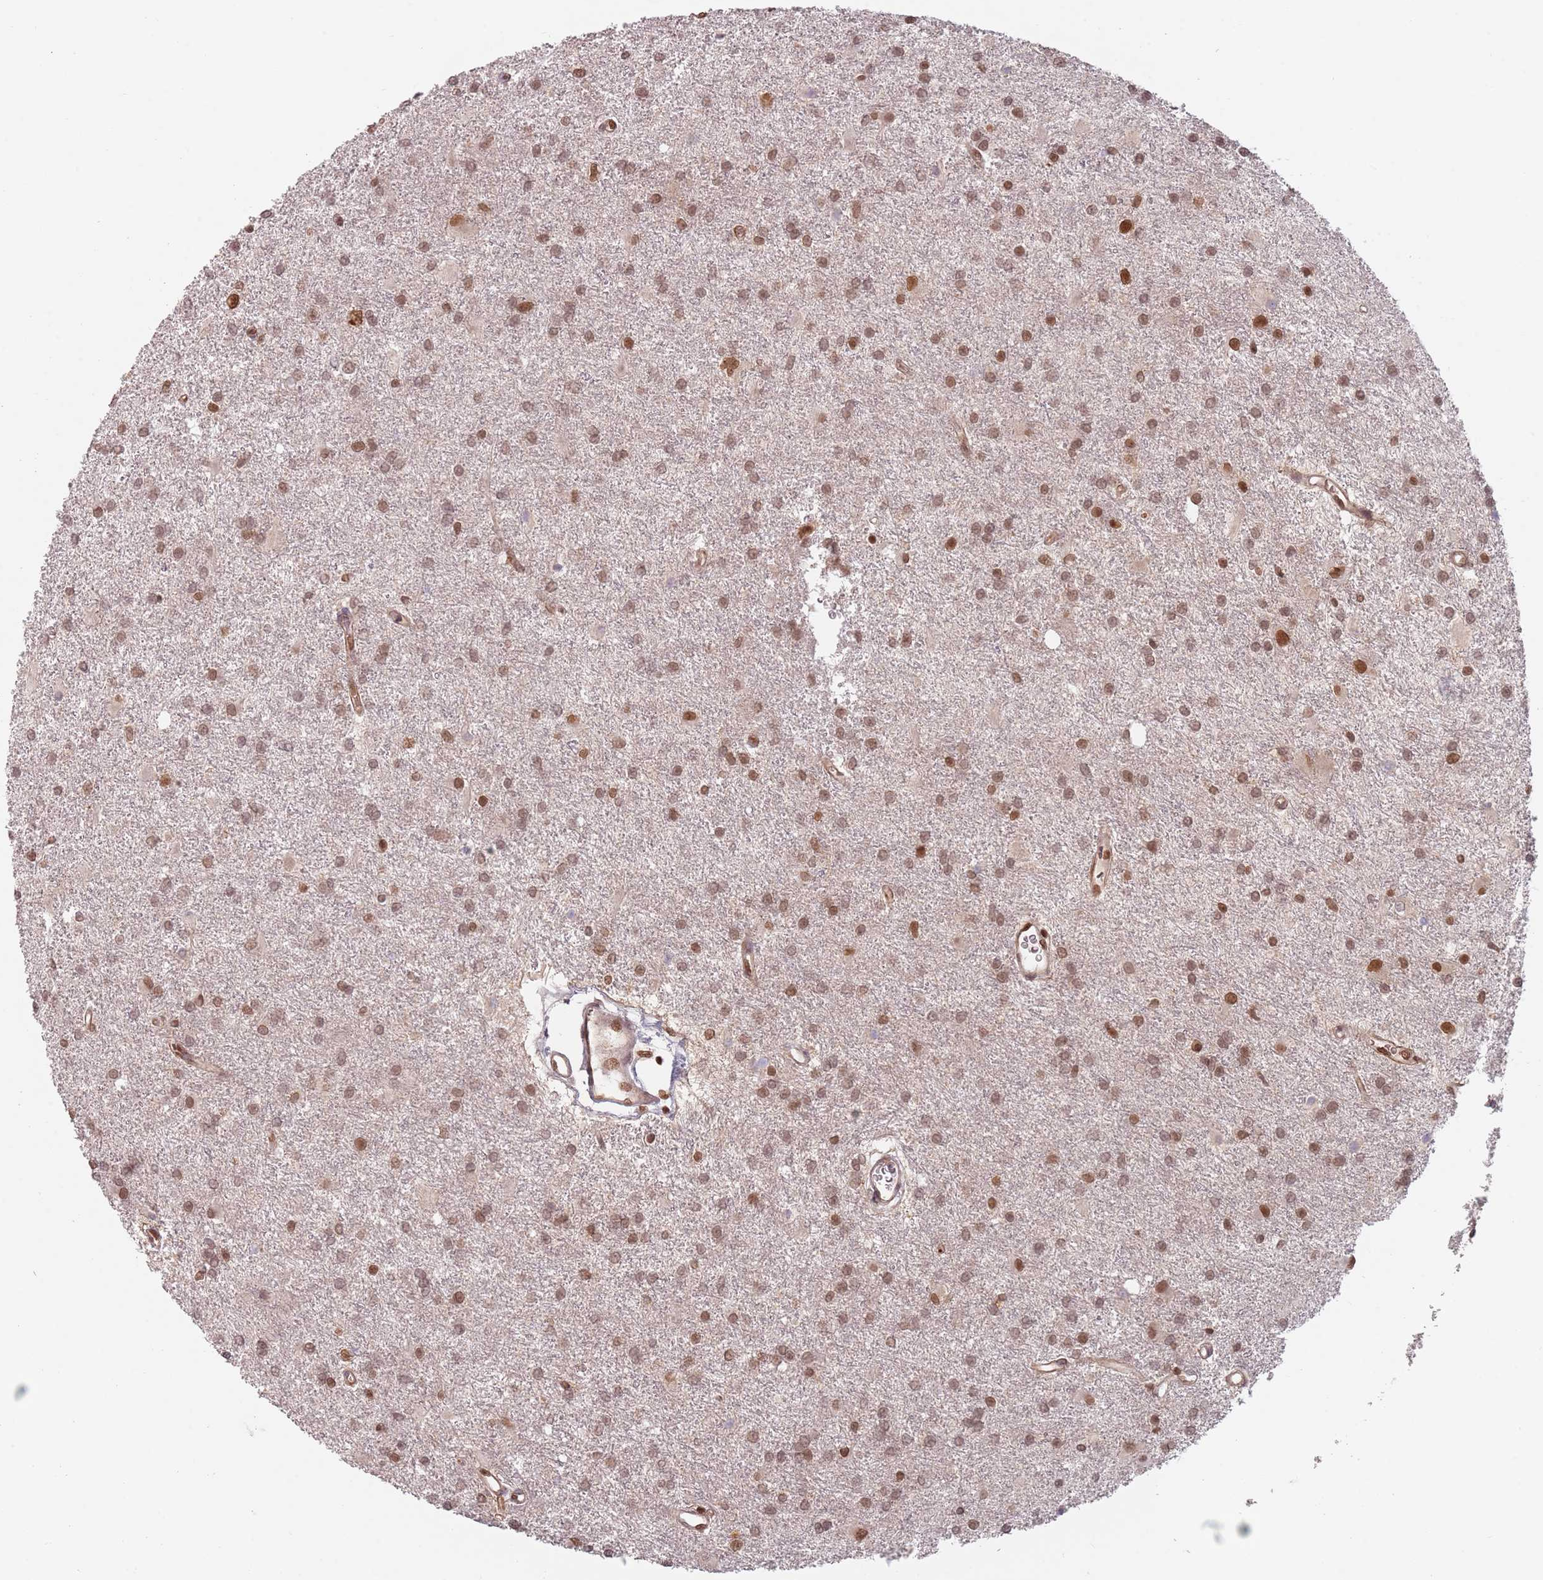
{"staining": {"intensity": "moderate", "quantity": ">75%", "location": "nuclear"}, "tissue": "glioma", "cell_type": "Tumor cells", "image_type": "cancer", "snomed": [{"axis": "morphology", "description": "Glioma, malignant, High grade"}, {"axis": "topography", "description": "Brain"}], "caption": "The immunohistochemical stain shows moderate nuclear positivity in tumor cells of glioma tissue.", "gene": "NUP50", "patient": {"sex": "female", "age": 50}}